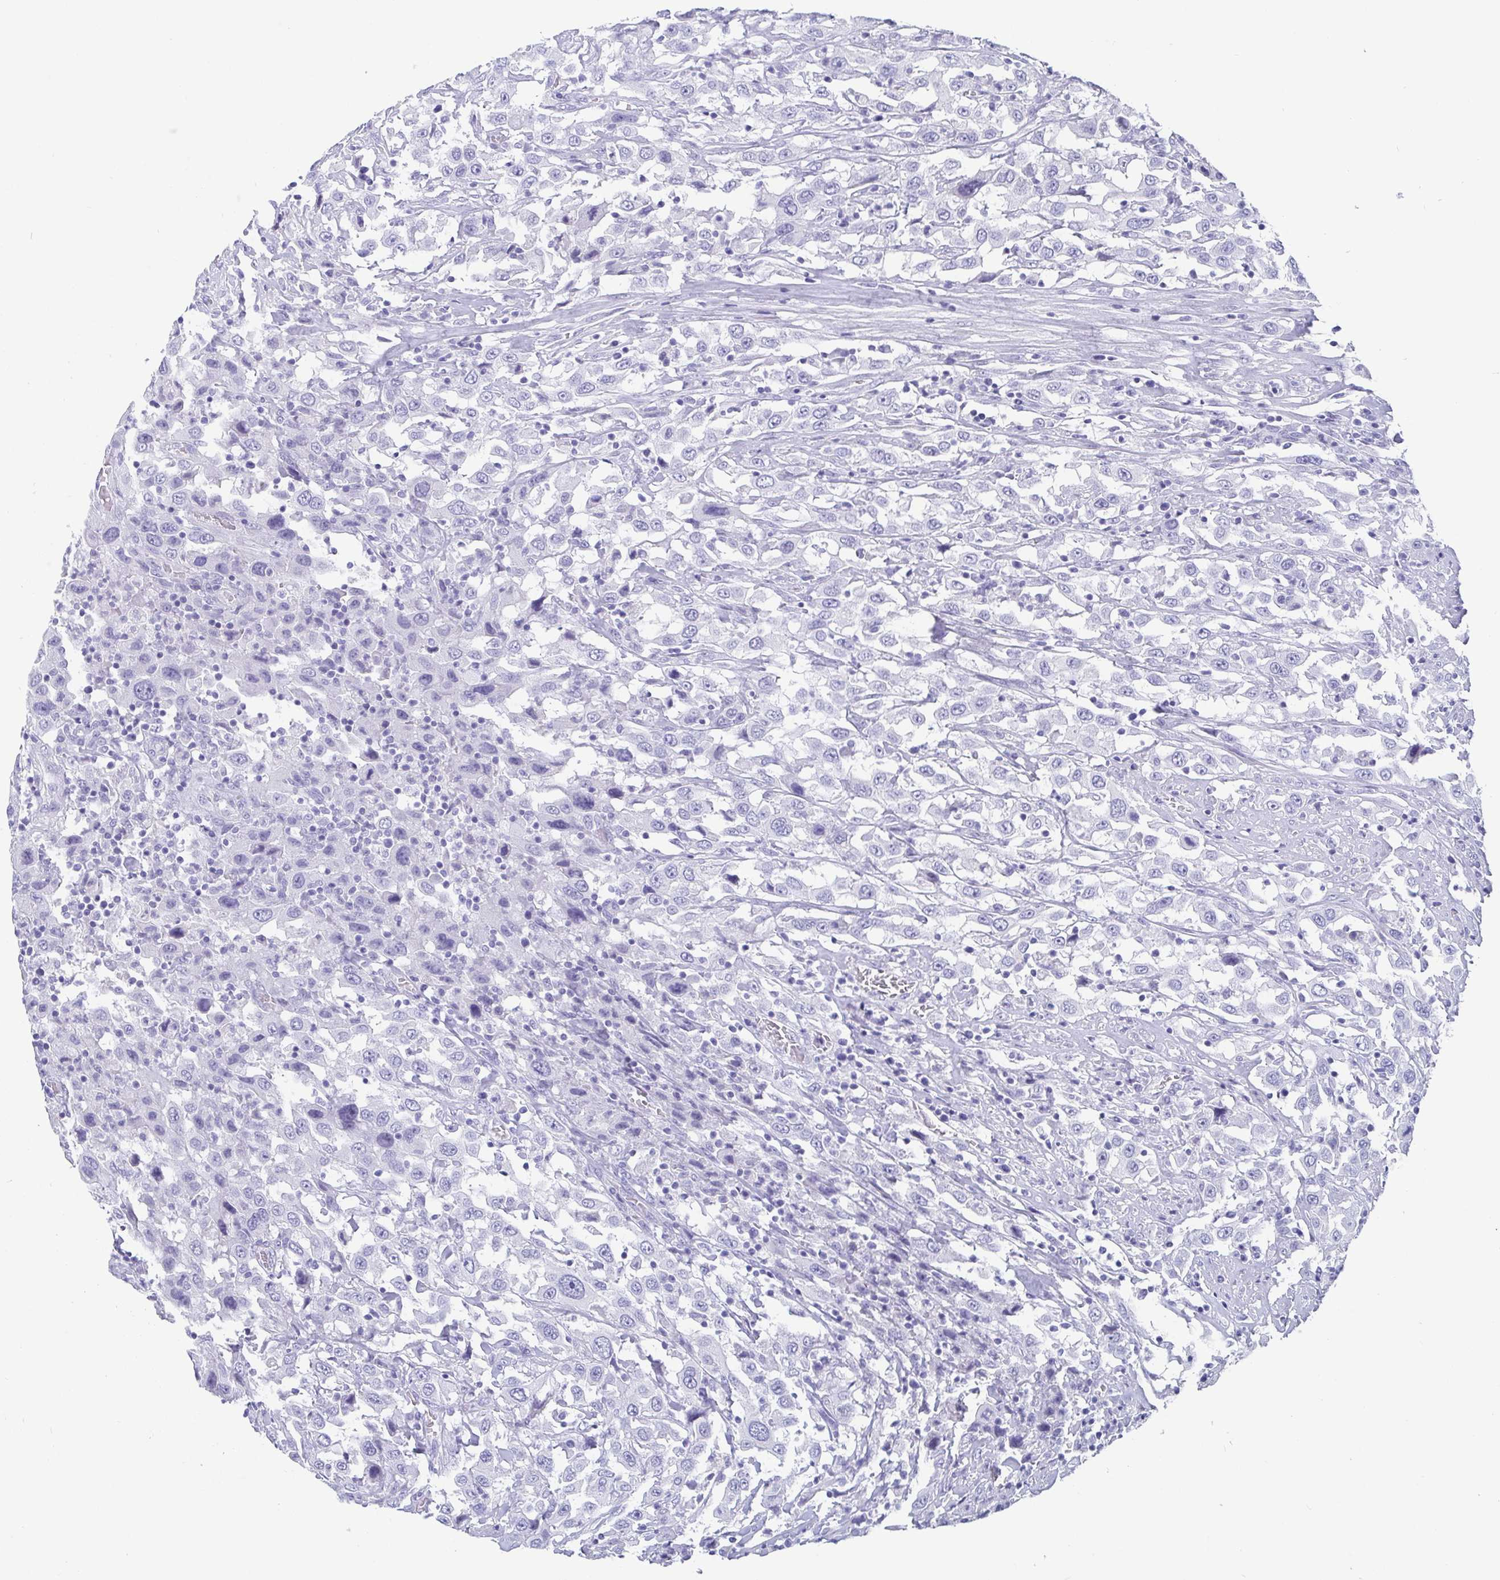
{"staining": {"intensity": "negative", "quantity": "none", "location": "none"}, "tissue": "urothelial cancer", "cell_type": "Tumor cells", "image_type": "cancer", "snomed": [{"axis": "morphology", "description": "Urothelial carcinoma, High grade"}, {"axis": "topography", "description": "Urinary bladder"}], "caption": "Photomicrograph shows no protein expression in tumor cells of high-grade urothelial carcinoma tissue. (Brightfield microscopy of DAB (3,3'-diaminobenzidine) immunohistochemistry at high magnification).", "gene": "SCGN", "patient": {"sex": "male", "age": 61}}